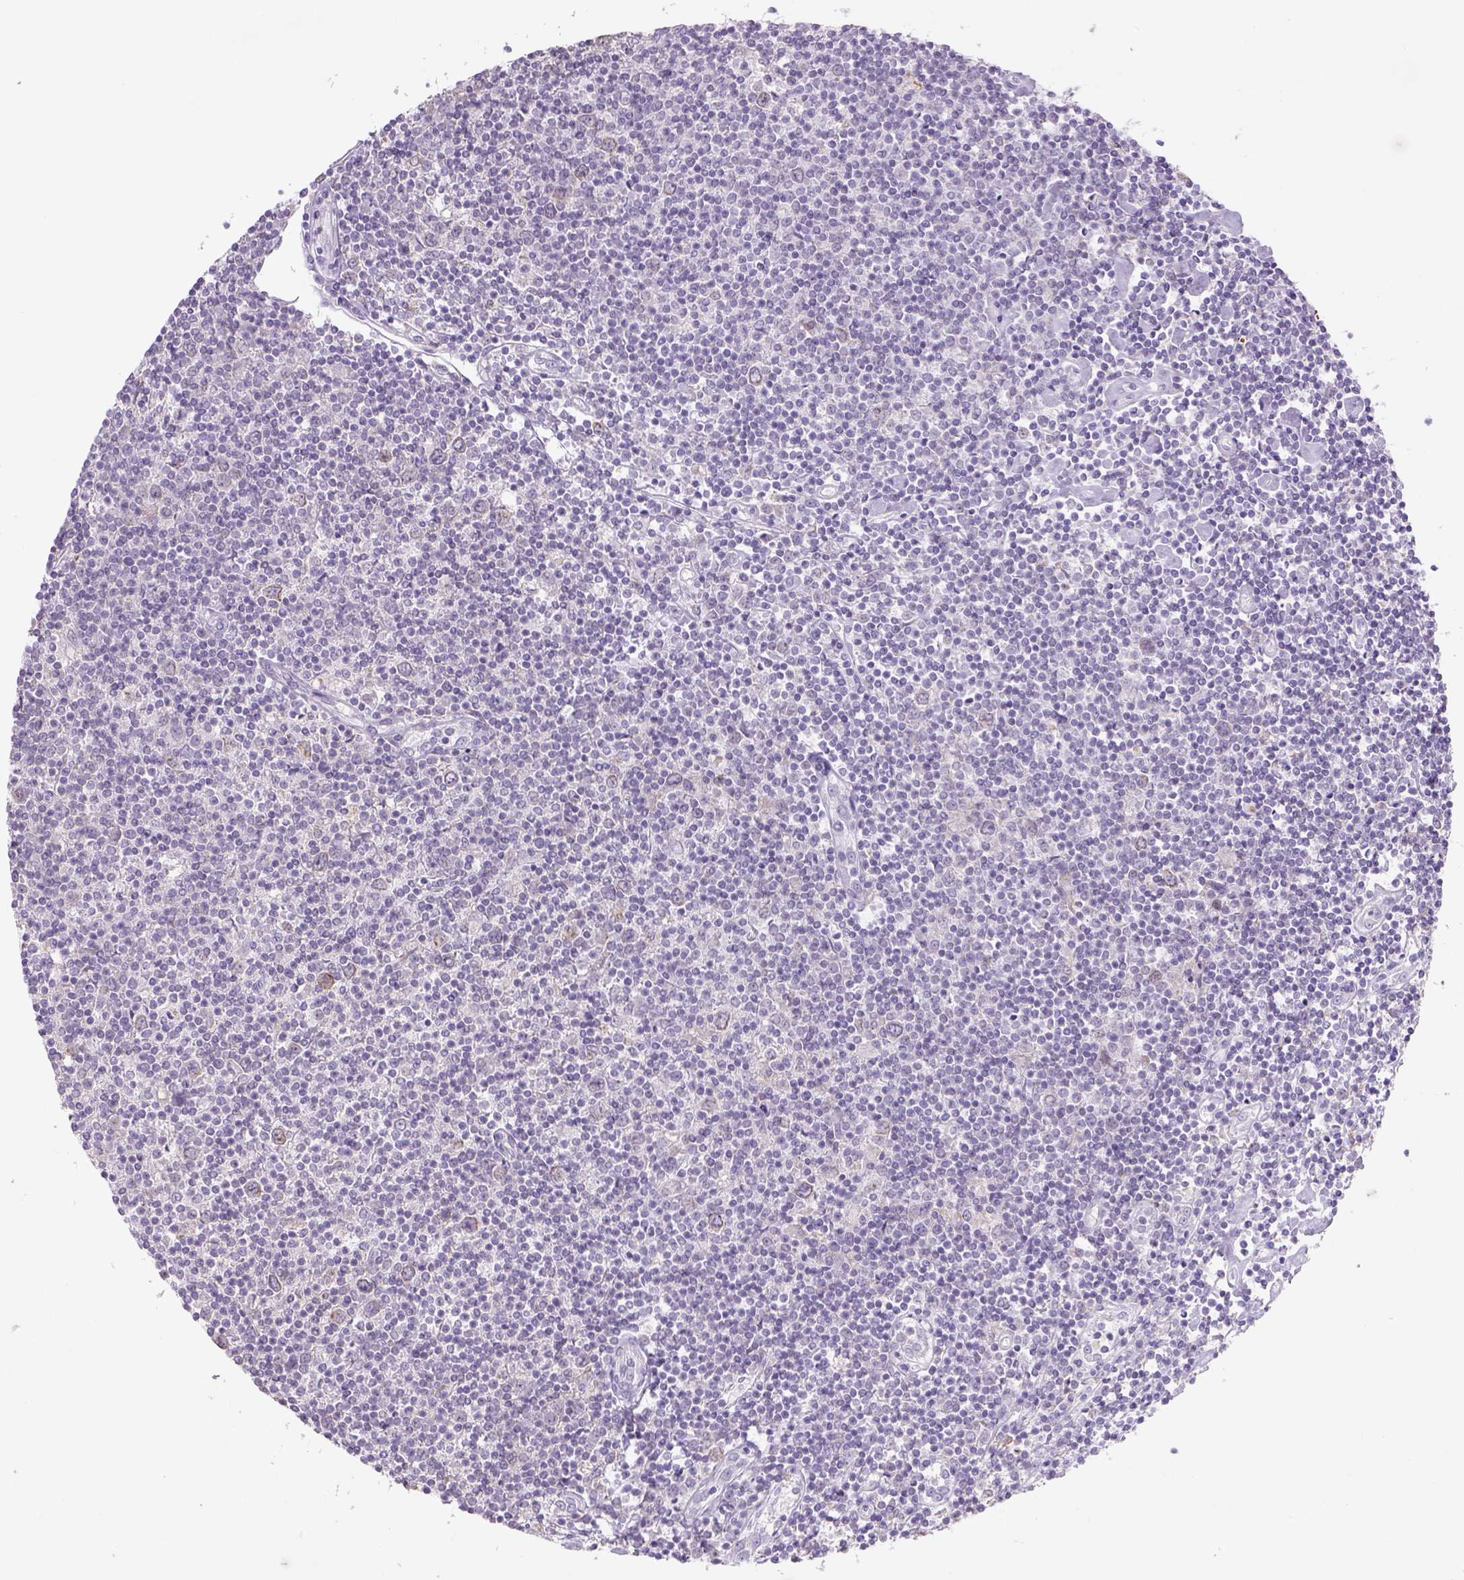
{"staining": {"intensity": "weak", "quantity": ">75%", "location": "cytoplasmic/membranous"}, "tissue": "lymphoma", "cell_type": "Tumor cells", "image_type": "cancer", "snomed": [{"axis": "morphology", "description": "Hodgkin's disease, NOS"}, {"axis": "topography", "description": "Lymph node"}], "caption": "DAB immunohistochemical staining of human Hodgkin's disease exhibits weak cytoplasmic/membranous protein expression in about >75% of tumor cells. The staining was performed using DAB, with brown indicating positive protein expression. Nuclei are stained blue with hematoxylin.", "gene": "NAALAD2", "patient": {"sex": "male", "age": 40}}